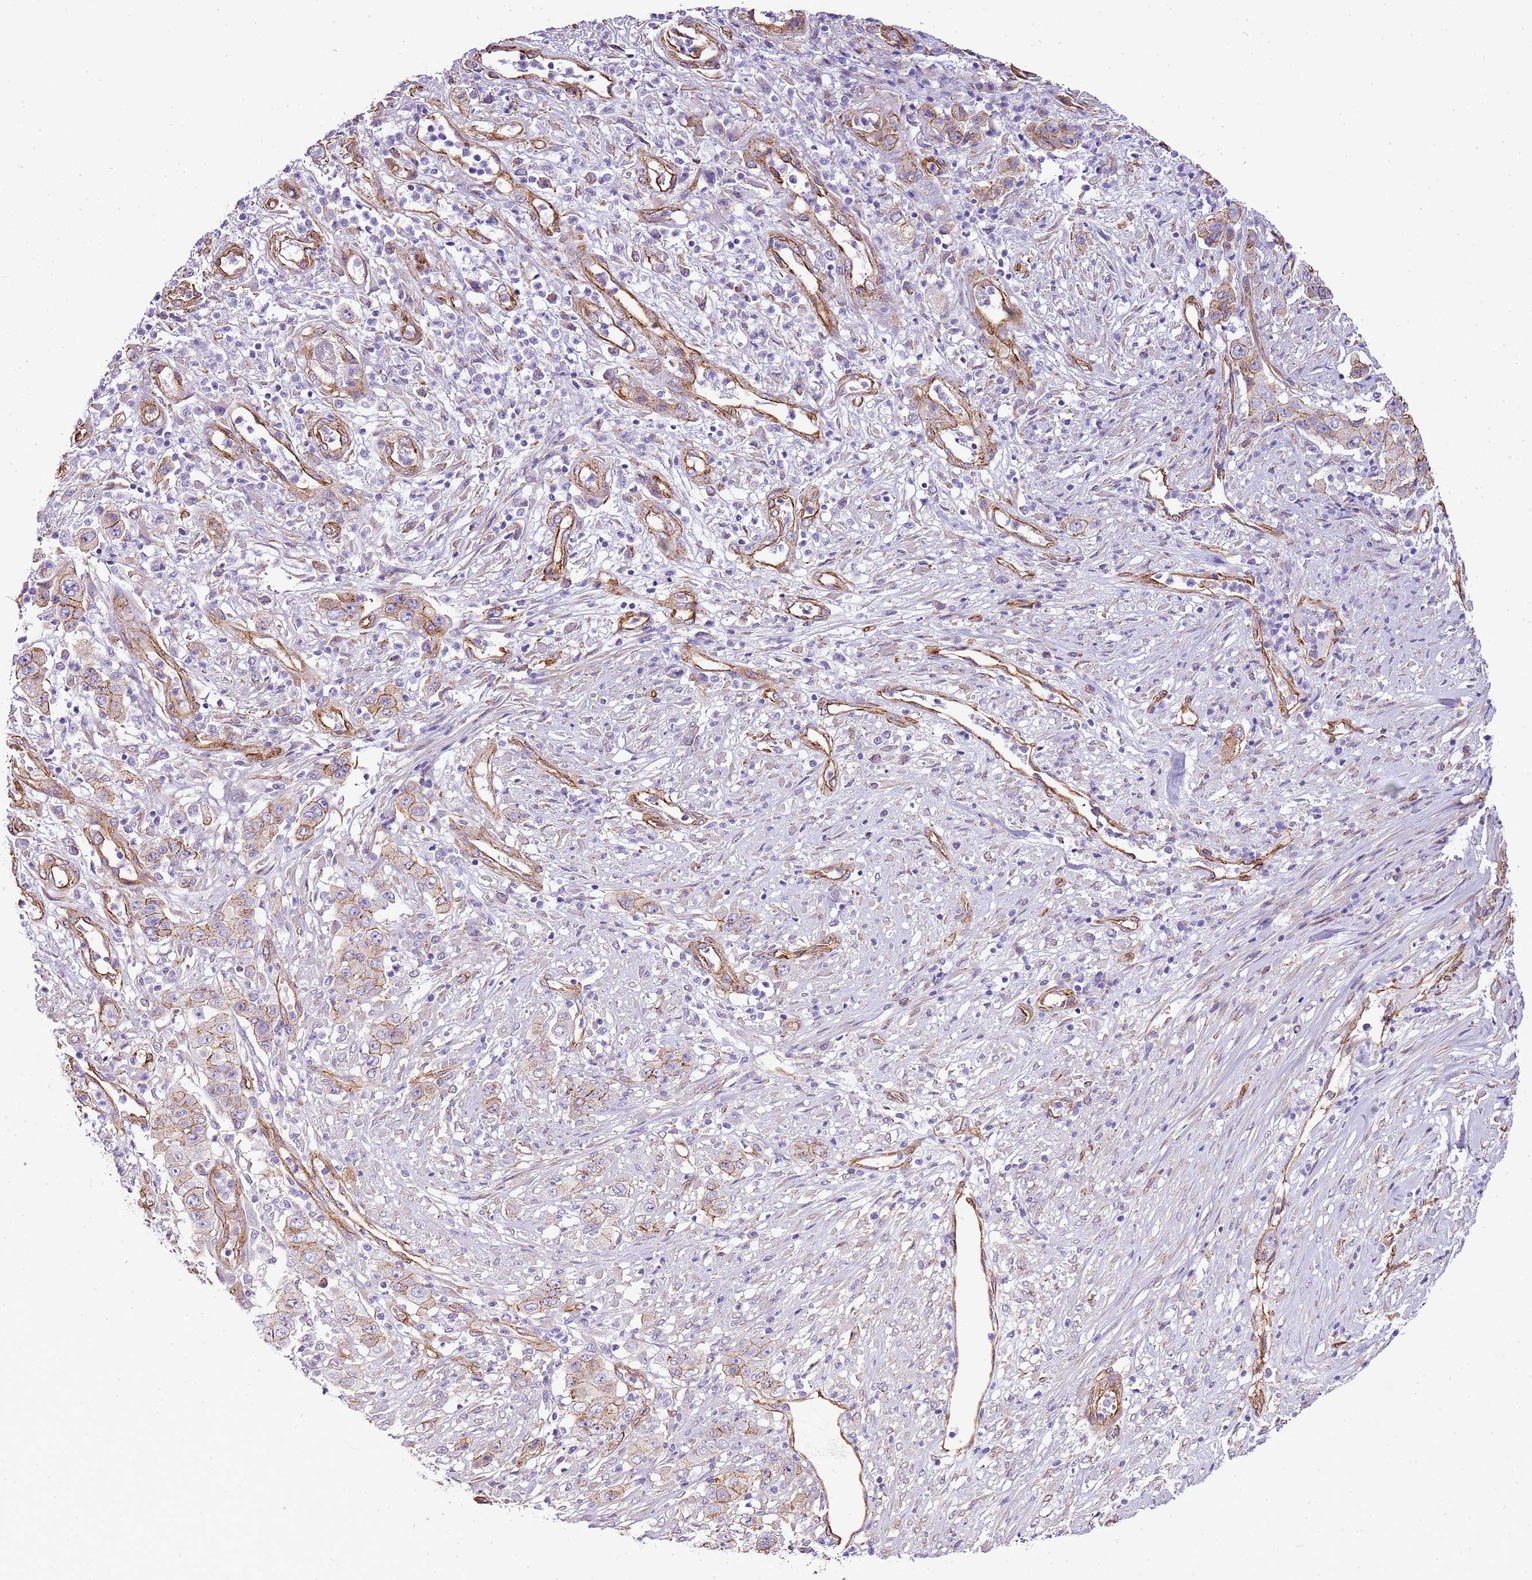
{"staining": {"intensity": "weak", "quantity": "25%-75%", "location": "cytoplasmic/membranous"}, "tissue": "stomach cancer", "cell_type": "Tumor cells", "image_type": "cancer", "snomed": [{"axis": "morphology", "description": "Adenocarcinoma, NOS"}, {"axis": "topography", "description": "Stomach, upper"}], "caption": "Adenocarcinoma (stomach) stained with a brown dye shows weak cytoplasmic/membranous positive expression in approximately 25%-75% of tumor cells.", "gene": "CTDSPL", "patient": {"sex": "male", "age": 62}}